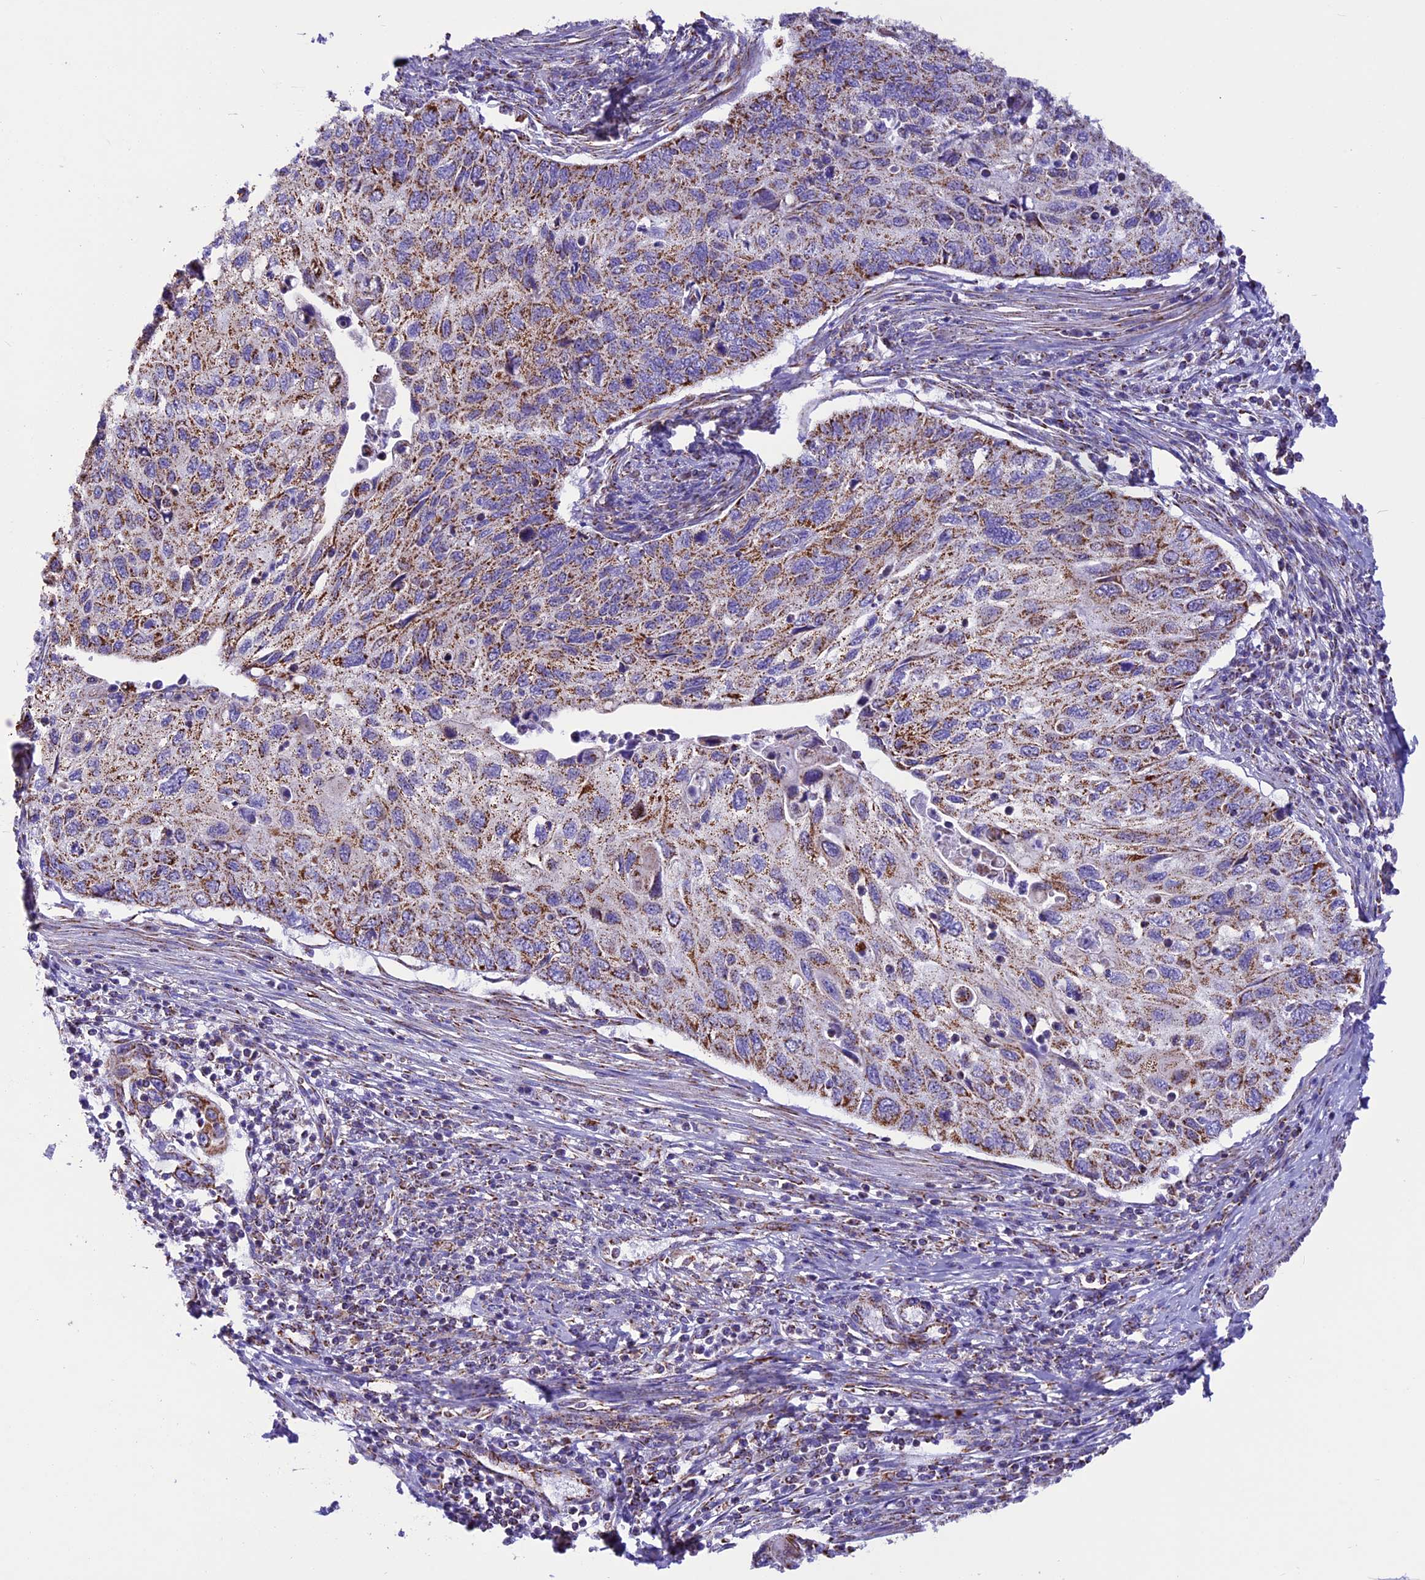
{"staining": {"intensity": "moderate", "quantity": "25%-75%", "location": "cytoplasmic/membranous"}, "tissue": "cervical cancer", "cell_type": "Tumor cells", "image_type": "cancer", "snomed": [{"axis": "morphology", "description": "Squamous cell carcinoma, NOS"}, {"axis": "topography", "description": "Cervix"}], "caption": "Protein analysis of squamous cell carcinoma (cervical) tissue displays moderate cytoplasmic/membranous staining in approximately 25%-75% of tumor cells.", "gene": "ICA1L", "patient": {"sex": "female", "age": 70}}